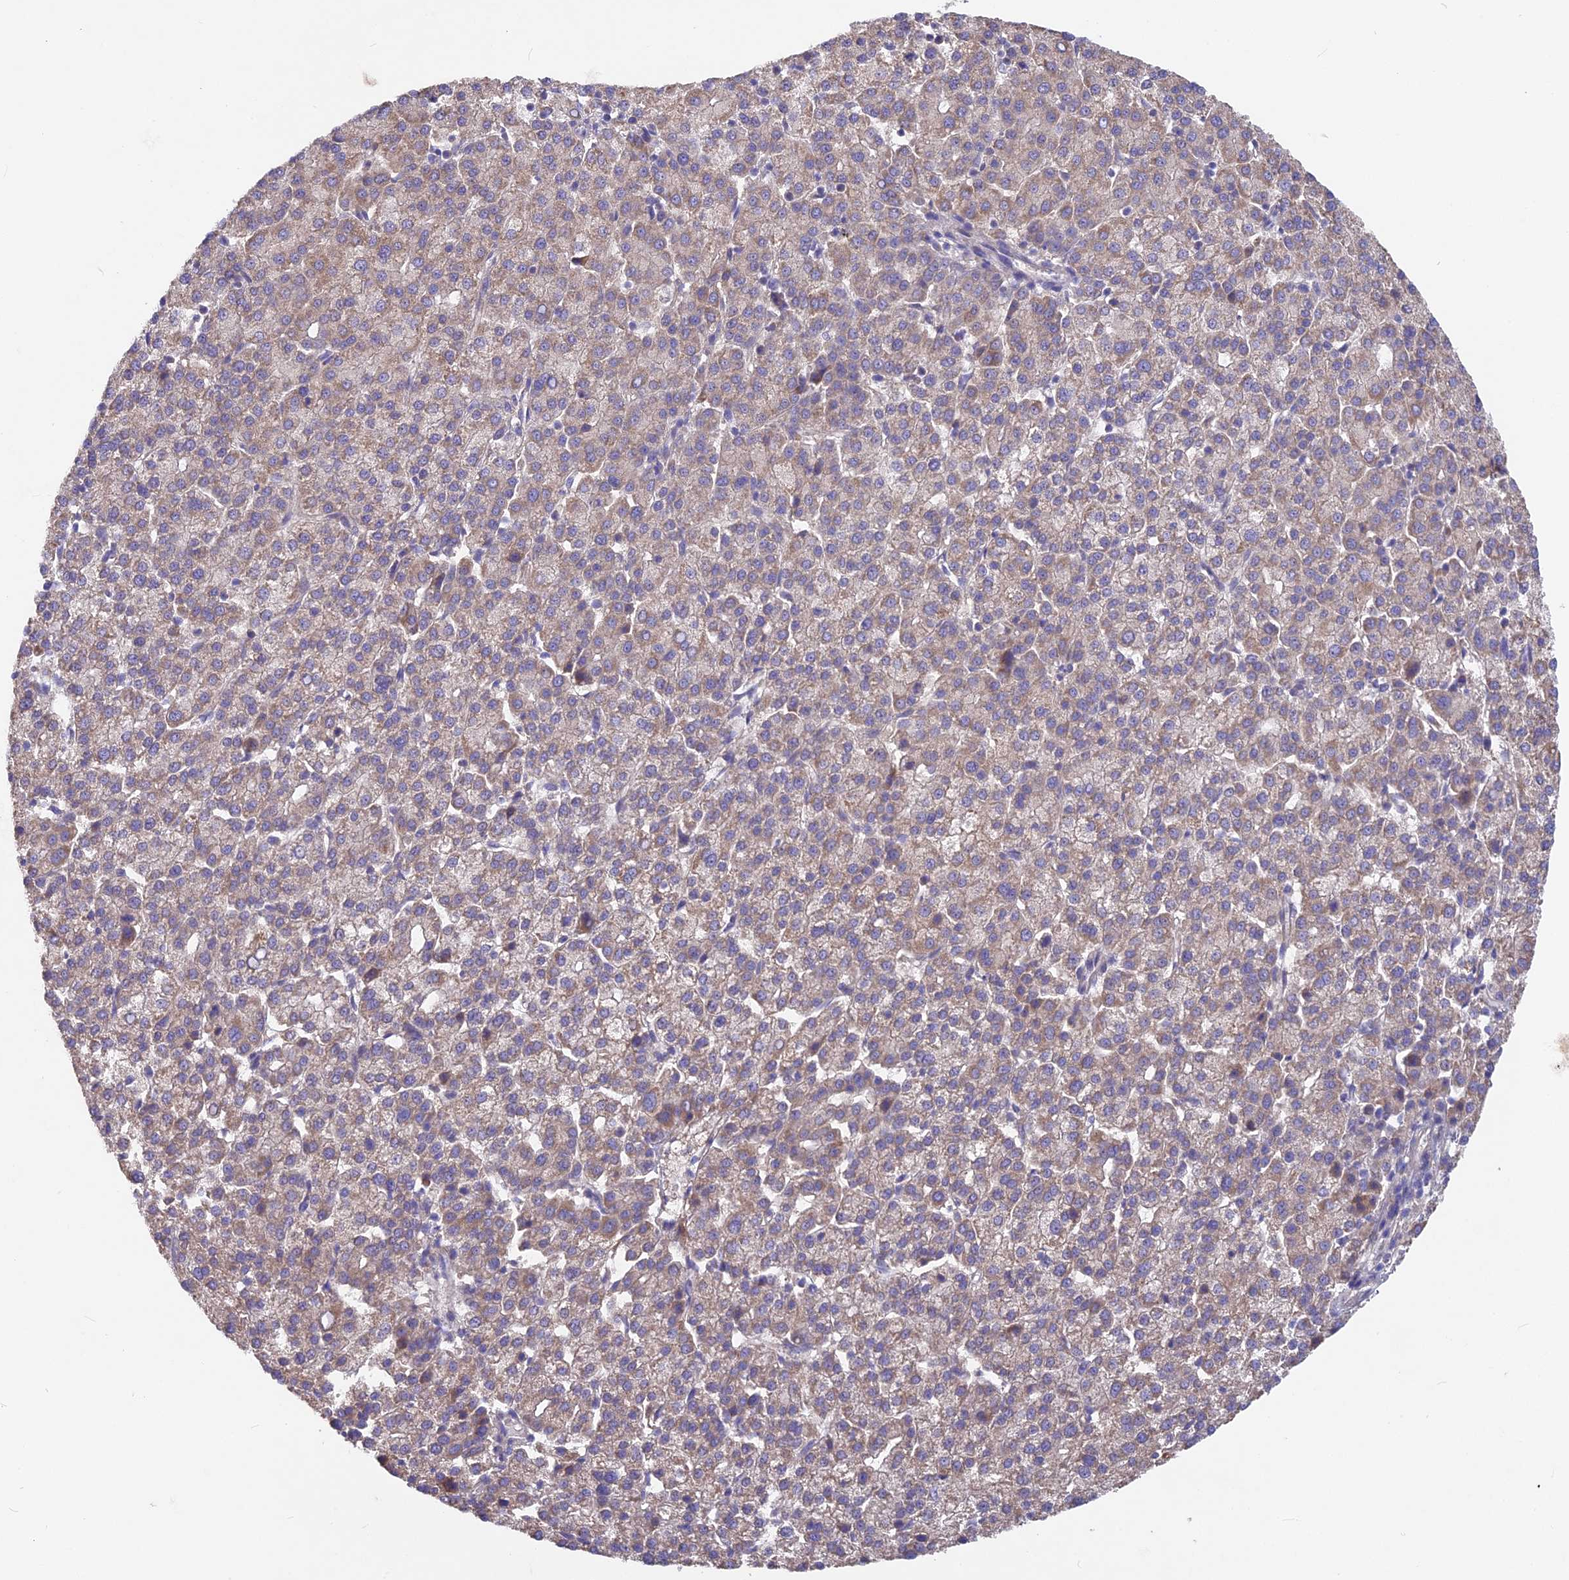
{"staining": {"intensity": "weak", "quantity": ">75%", "location": "cytoplasmic/membranous"}, "tissue": "liver cancer", "cell_type": "Tumor cells", "image_type": "cancer", "snomed": [{"axis": "morphology", "description": "Carcinoma, Hepatocellular, NOS"}, {"axis": "topography", "description": "Liver"}], "caption": "IHC histopathology image of neoplastic tissue: human liver cancer stained using IHC shows low levels of weak protein expression localized specifically in the cytoplasmic/membranous of tumor cells, appearing as a cytoplasmic/membranous brown color.", "gene": "PZP", "patient": {"sex": "female", "age": 58}}